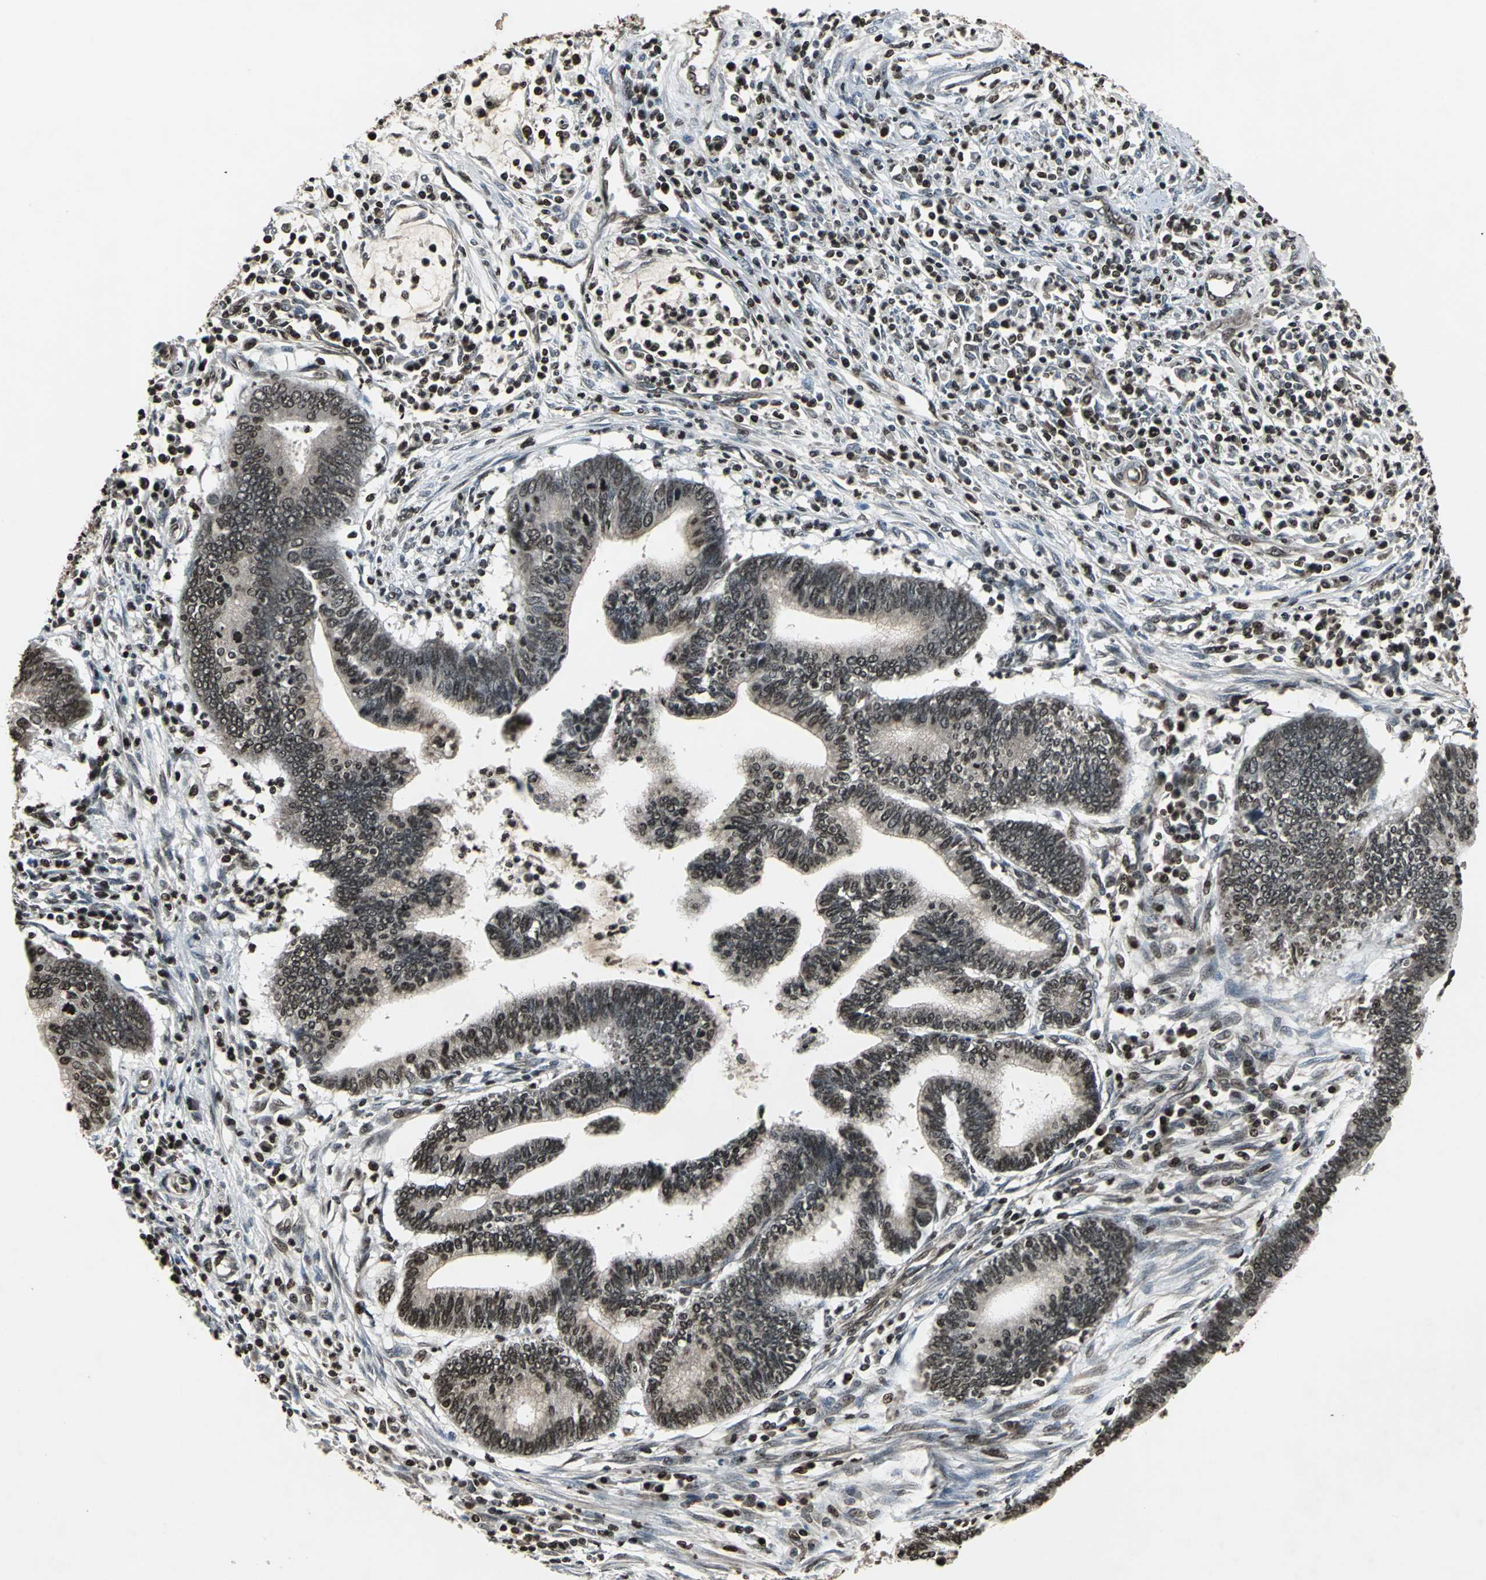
{"staining": {"intensity": "strong", "quantity": ">75%", "location": "cytoplasmic/membranous,nuclear"}, "tissue": "cervical cancer", "cell_type": "Tumor cells", "image_type": "cancer", "snomed": [{"axis": "morphology", "description": "Adenocarcinoma, NOS"}, {"axis": "topography", "description": "Cervix"}], "caption": "Protein expression analysis of cervical adenocarcinoma displays strong cytoplasmic/membranous and nuclear expression in approximately >75% of tumor cells.", "gene": "AHR", "patient": {"sex": "female", "age": 36}}